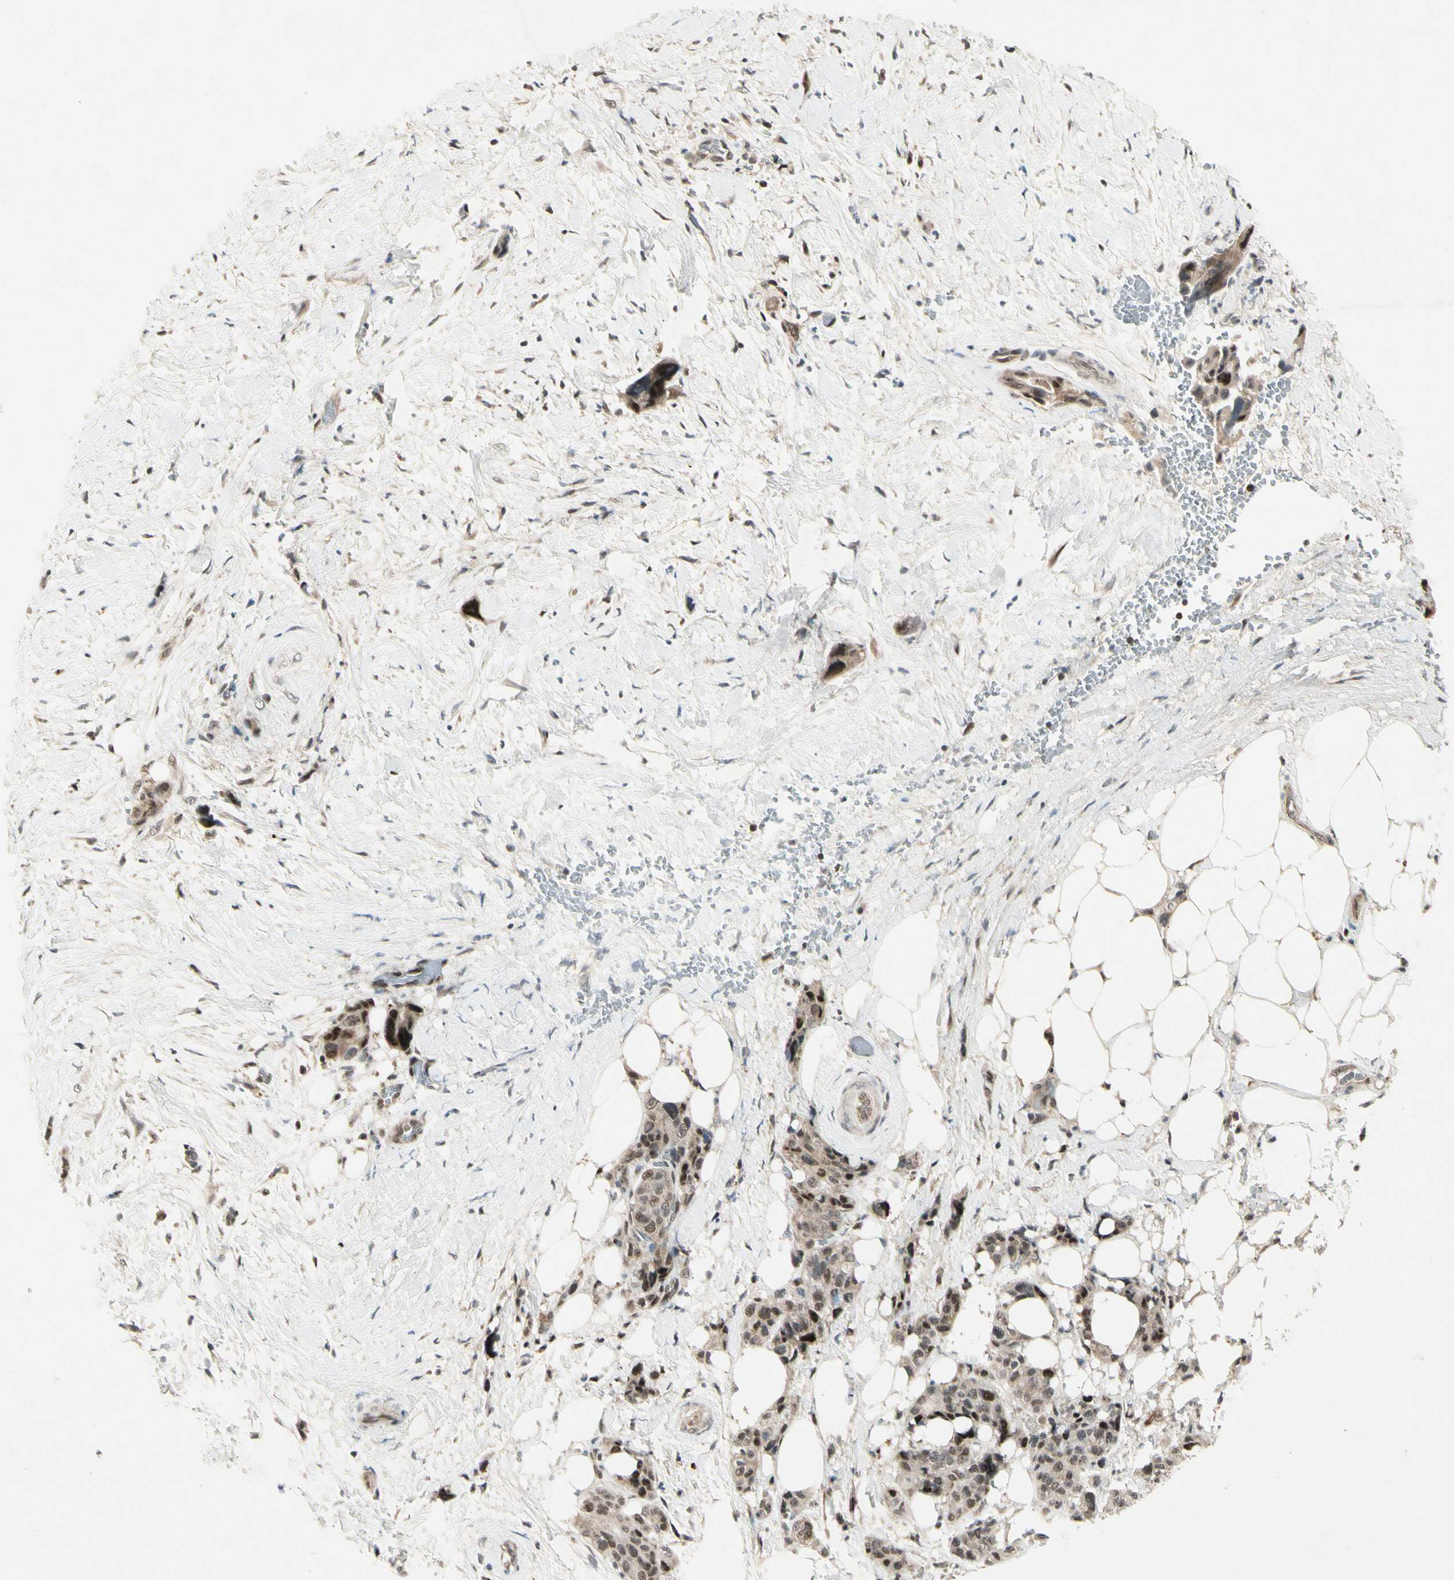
{"staining": {"intensity": "moderate", "quantity": "25%-75%", "location": "nuclear"}, "tissue": "pancreatic cancer", "cell_type": "Tumor cells", "image_type": "cancer", "snomed": [{"axis": "morphology", "description": "Adenocarcinoma, NOS"}, {"axis": "topography", "description": "Pancreas"}], "caption": "High-magnification brightfield microscopy of pancreatic cancer (adenocarcinoma) stained with DAB (3,3'-diaminobenzidine) (brown) and counterstained with hematoxylin (blue). tumor cells exhibit moderate nuclear positivity is present in about25%-75% of cells.", "gene": "CDK11A", "patient": {"sex": "male", "age": 46}}